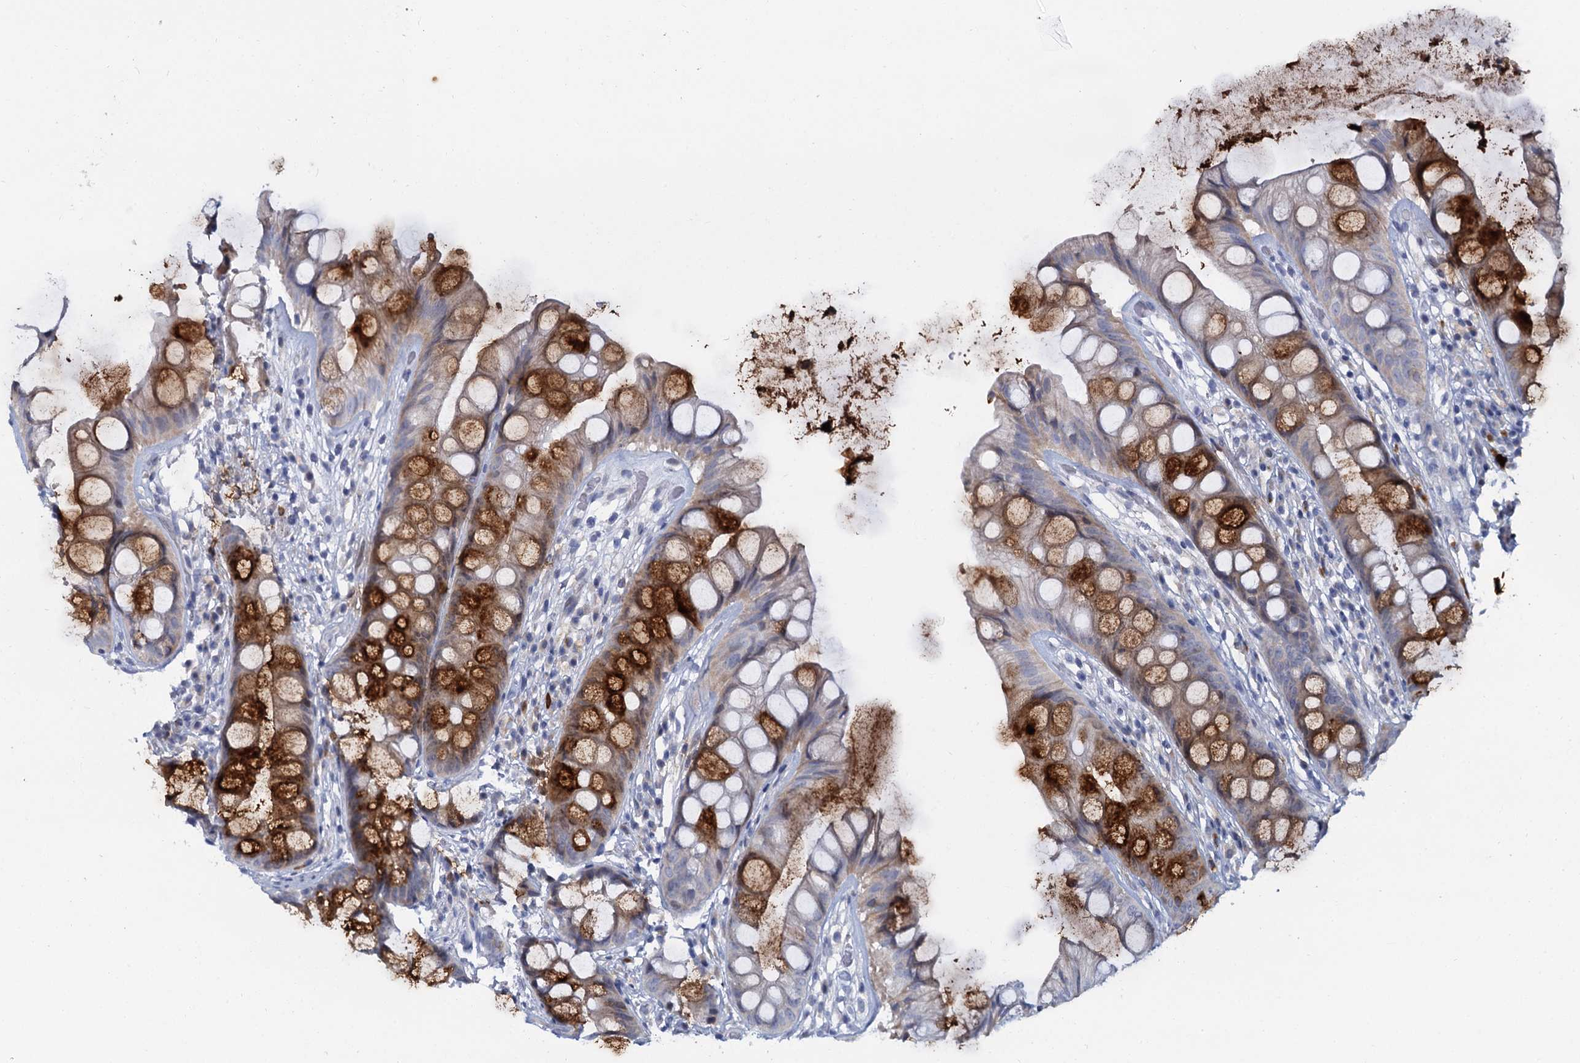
{"staining": {"intensity": "strong", "quantity": ">75%", "location": "cytoplasmic/membranous"}, "tissue": "rectum", "cell_type": "Glandular cells", "image_type": "normal", "snomed": [{"axis": "morphology", "description": "Normal tissue, NOS"}, {"axis": "topography", "description": "Rectum"}], "caption": "Immunohistochemistry (IHC) micrograph of normal rectum: human rectum stained using IHC displays high levels of strong protein expression localized specifically in the cytoplasmic/membranous of glandular cells, appearing as a cytoplasmic/membranous brown color.", "gene": "ACRBP", "patient": {"sex": "male", "age": 74}}